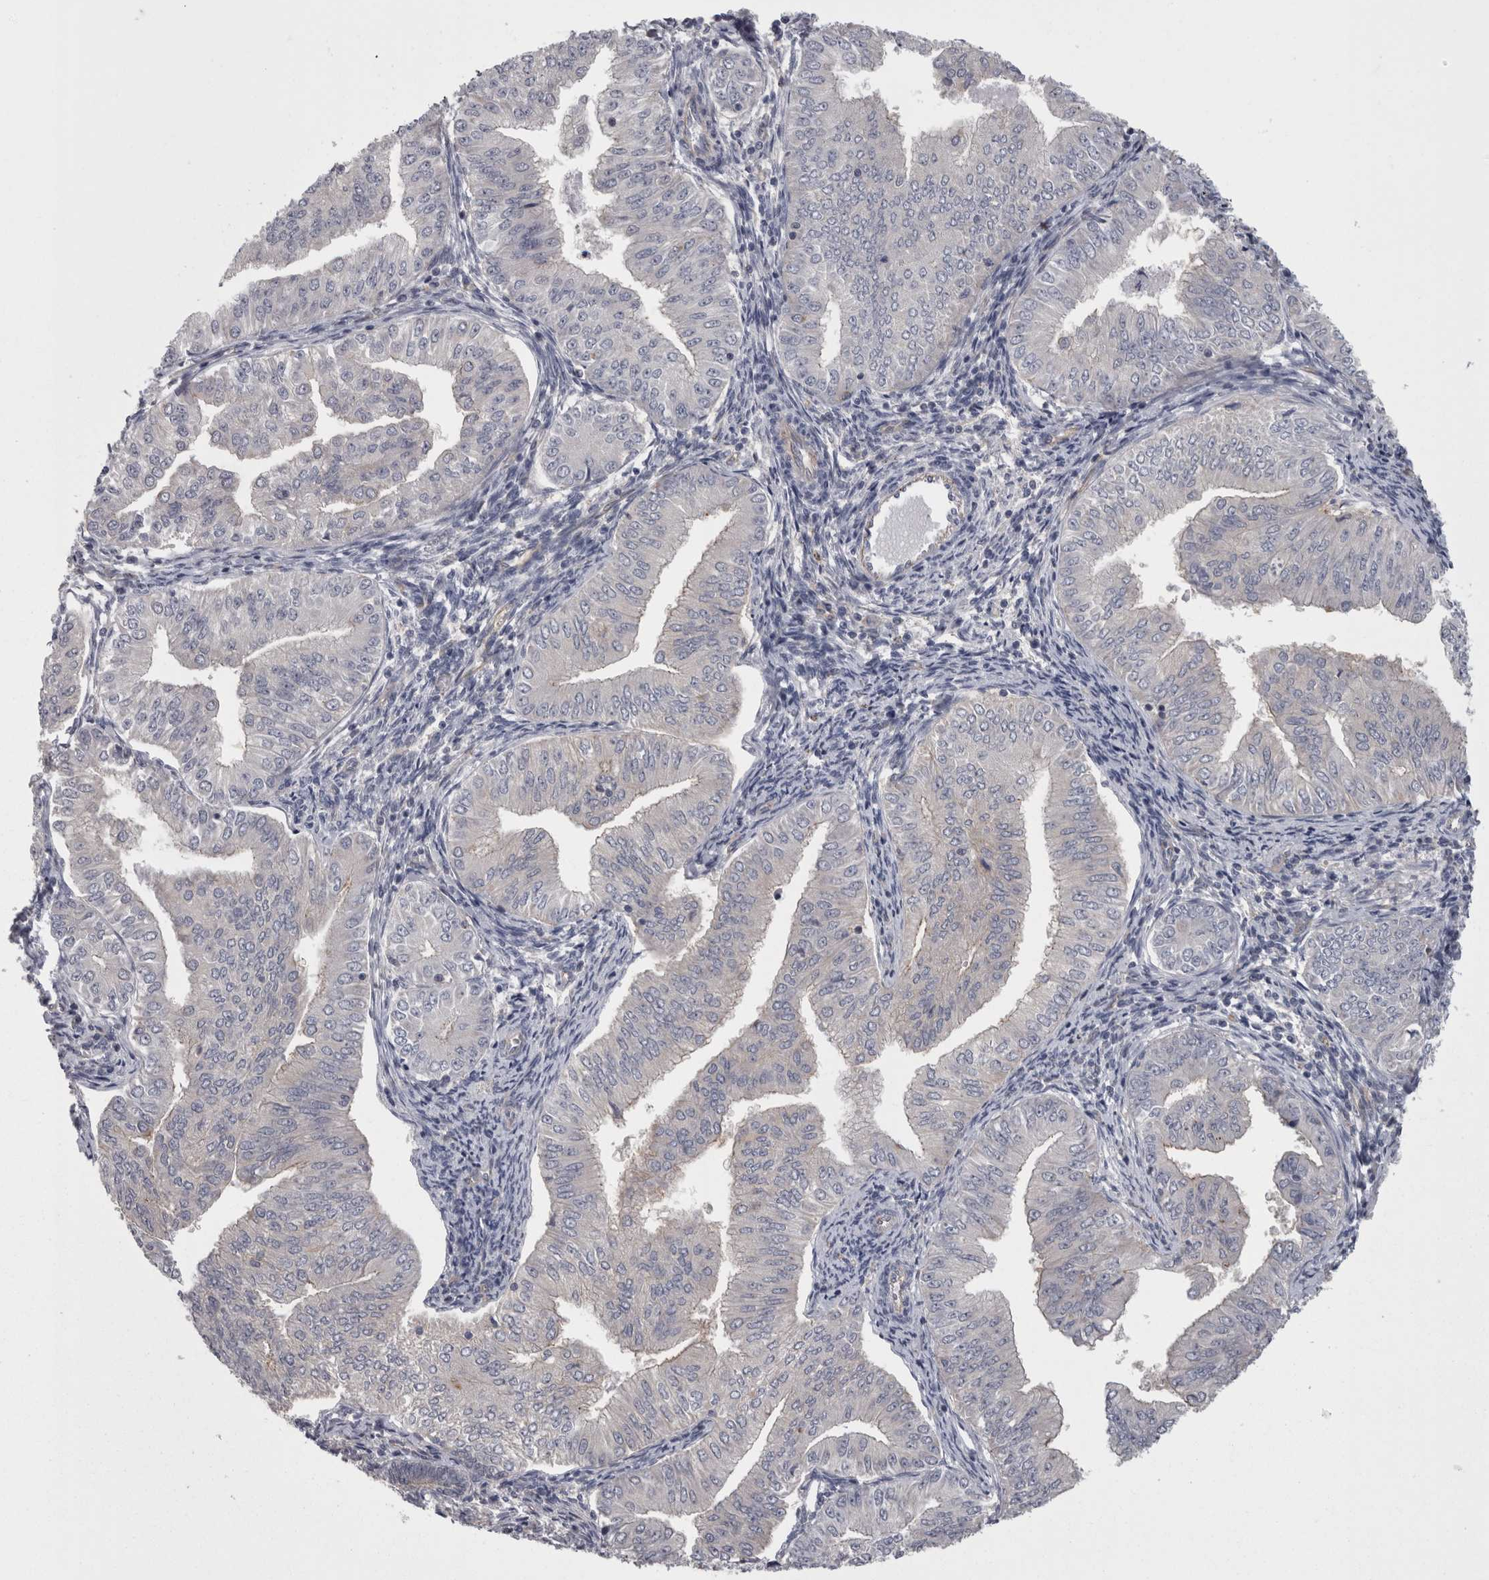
{"staining": {"intensity": "negative", "quantity": "none", "location": "none"}, "tissue": "endometrial cancer", "cell_type": "Tumor cells", "image_type": "cancer", "snomed": [{"axis": "morphology", "description": "Normal tissue, NOS"}, {"axis": "morphology", "description": "Adenocarcinoma, NOS"}, {"axis": "topography", "description": "Endometrium"}], "caption": "A micrograph of human endometrial cancer (adenocarcinoma) is negative for staining in tumor cells.", "gene": "LYZL6", "patient": {"sex": "female", "age": 53}}